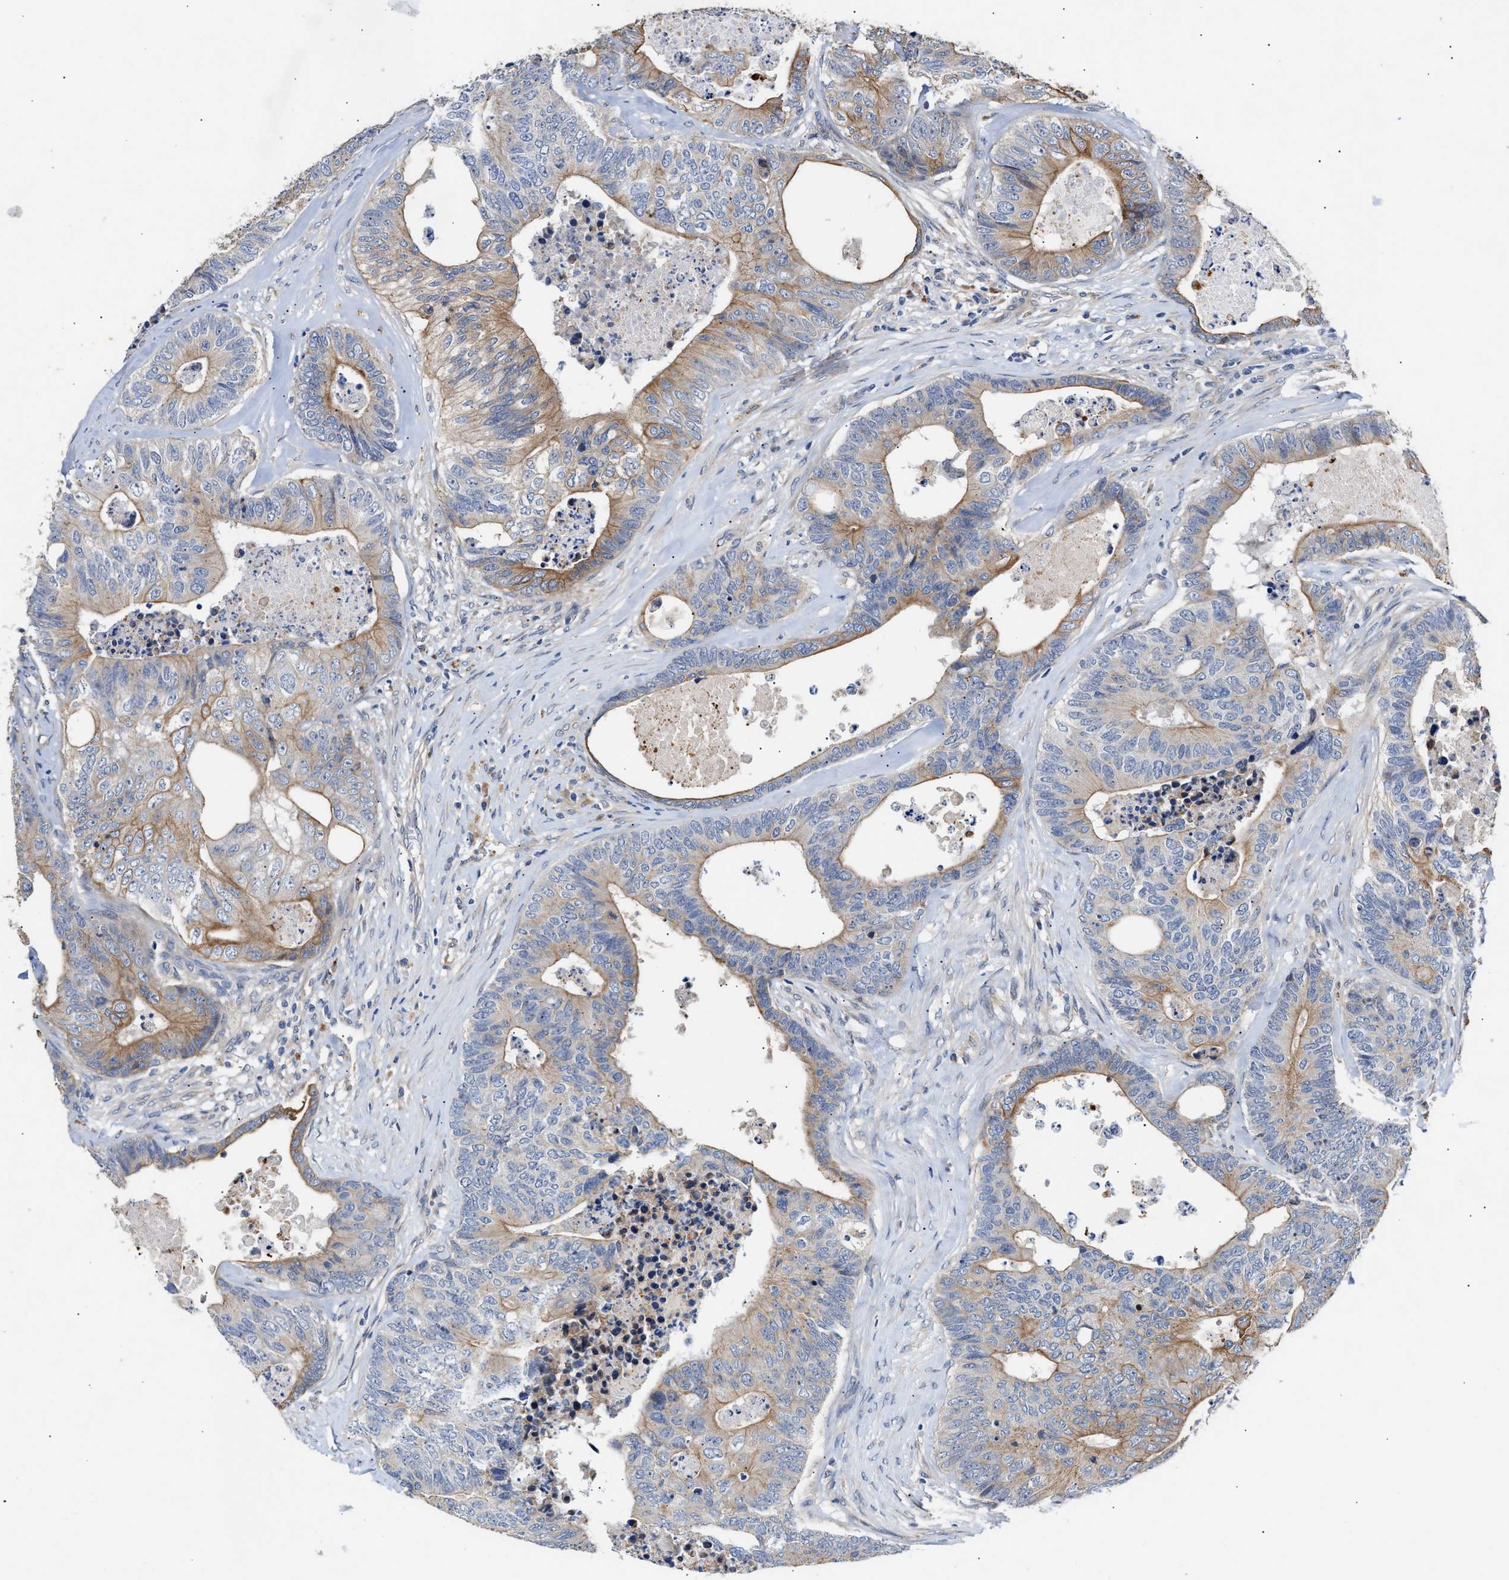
{"staining": {"intensity": "moderate", "quantity": "<25%", "location": "cytoplasmic/membranous"}, "tissue": "colorectal cancer", "cell_type": "Tumor cells", "image_type": "cancer", "snomed": [{"axis": "morphology", "description": "Adenocarcinoma, NOS"}, {"axis": "topography", "description": "Colon"}], "caption": "Human colorectal cancer (adenocarcinoma) stained with a protein marker displays moderate staining in tumor cells.", "gene": "CCDC146", "patient": {"sex": "female", "age": 67}}